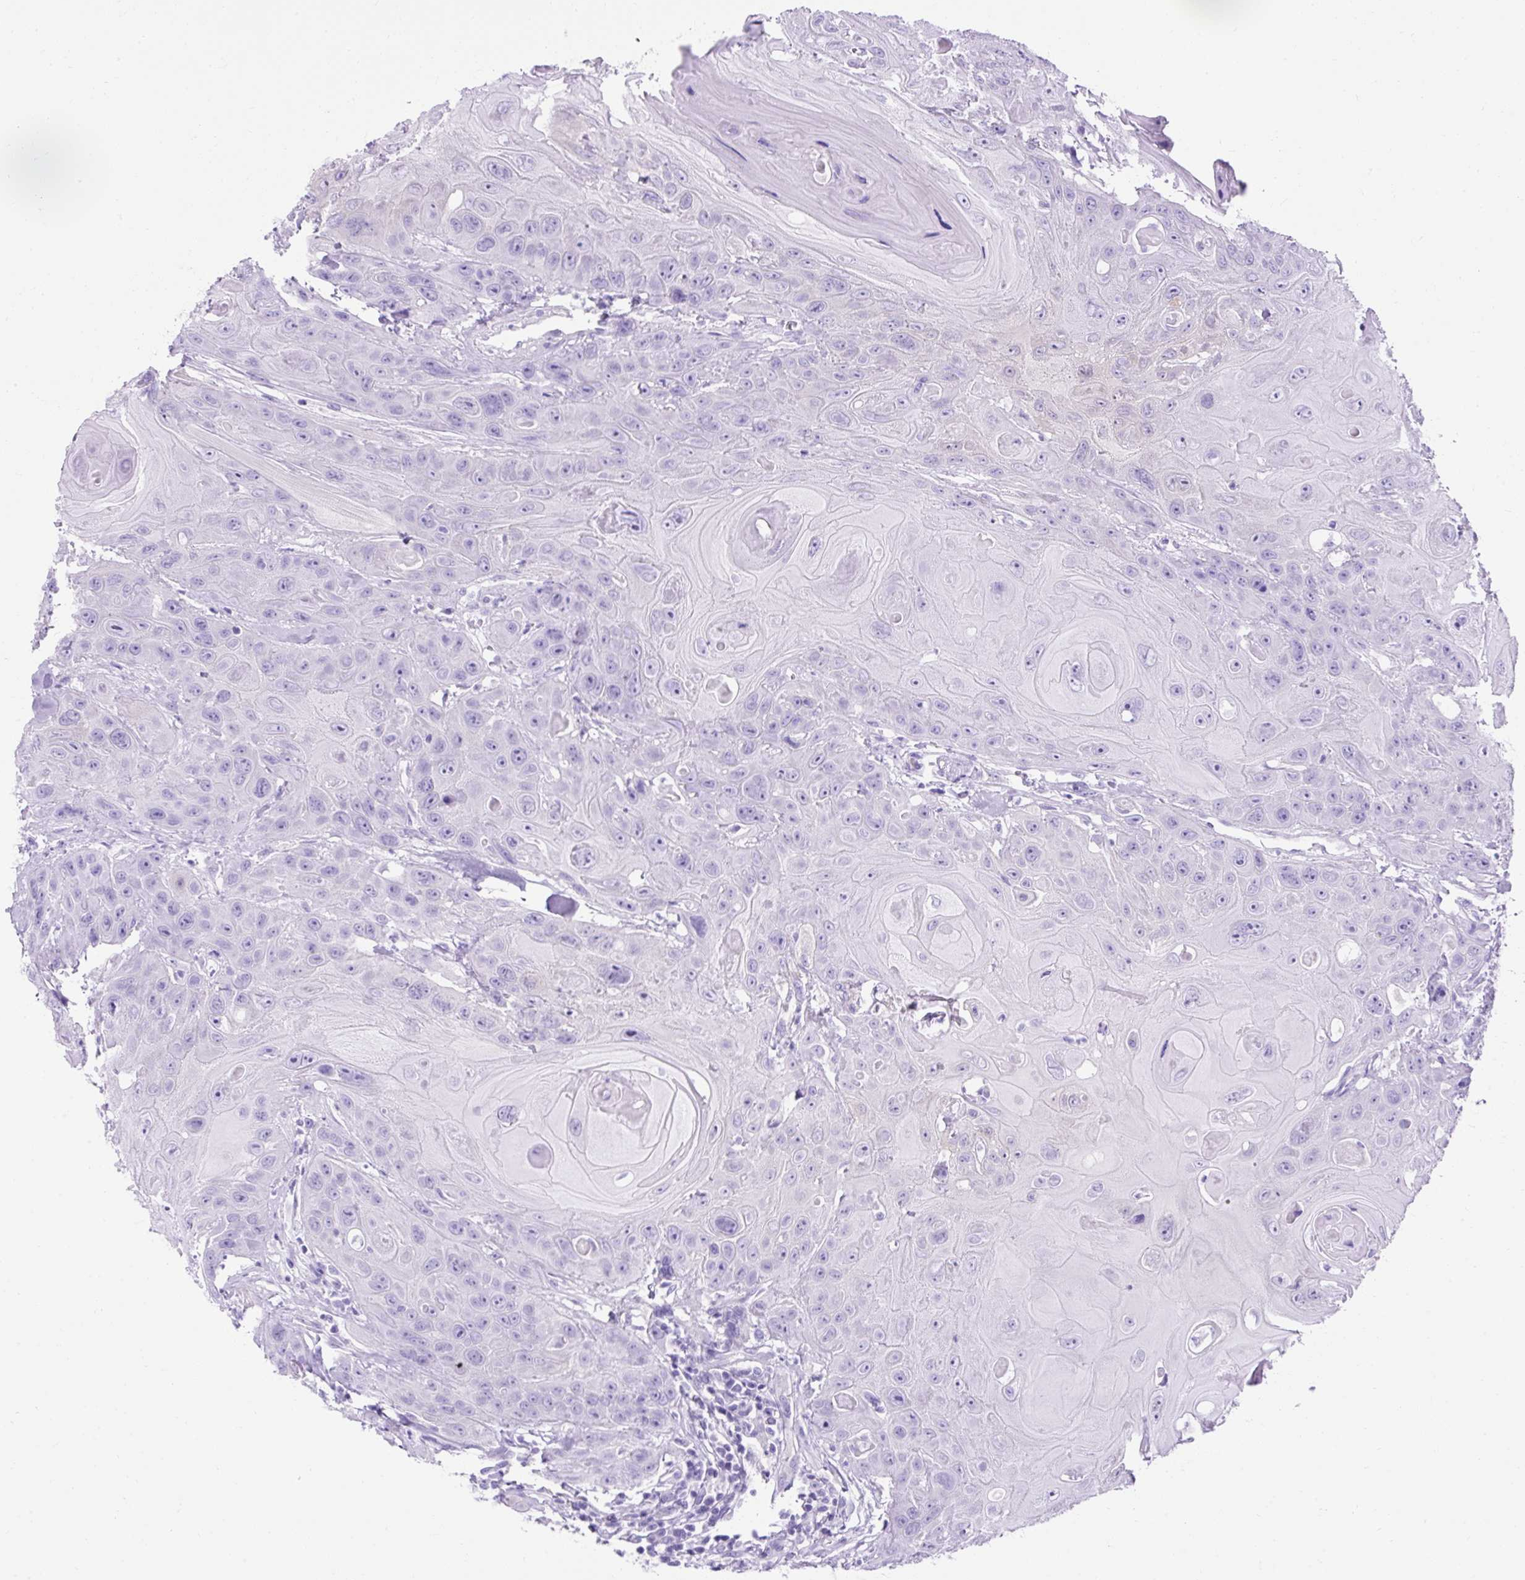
{"staining": {"intensity": "negative", "quantity": "none", "location": "none"}, "tissue": "head and neck cancer", "cell_type": "Tumor cells", "image_type": "cancer", "snomed": [{"axis": "morphology", "description": "Squamous cell carcinoma, NOS"}, {"axis": "topography", "description": "Head-Neck"}], "caption": "DAB (3,3'-diaminobenzidine) immunohistochemical staining of human squamous cell carcinoma (head and neck) displays no significant positivity in tumor cells. The staining is performed using DAB (3,3'-diaminobenzidine) brown chromogen with nuclei counter-stained in using hematoxylin.", "gene": "KRT12", "patient": {"sex": "female", "age": 59}}